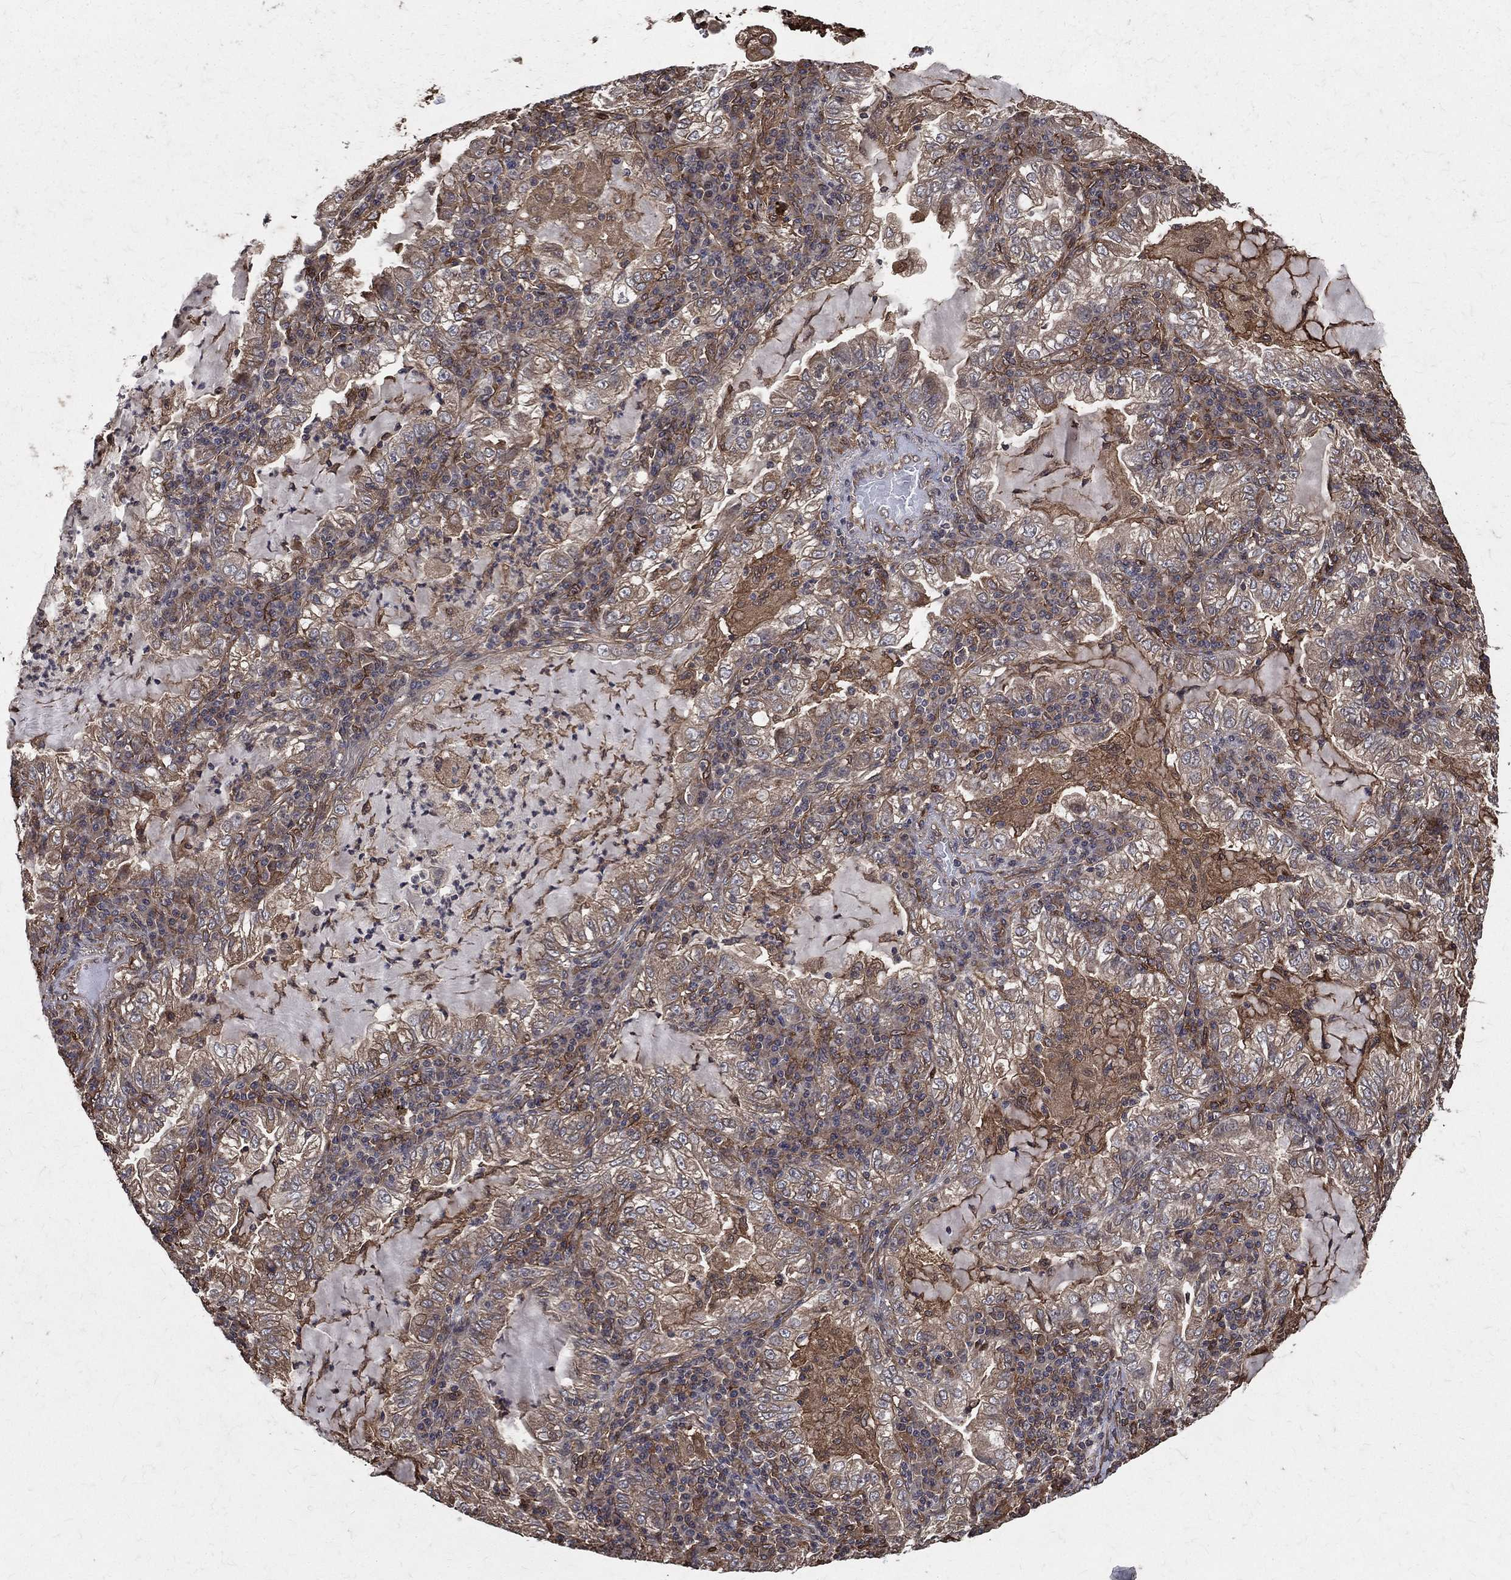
{"staining": {"intensity": "moderate", "quantity": "<25%", "location": "cytoplasmic/membranous"}, "tissue": "lung cancer", "cell_type": "Tumor cells", "image_type": "cancer", "snomed": [{"axis": "morphology", "description": "Adenocarcinoma, NOS"}, {"axis": "topography", "description": "Lung"}], "caption": "IHC of human lung cancer exhibits low levels of moderate cytoplasmic/membranous expression in approximately <25% of tumor cells. (IHC, brightfield microscopy, high magnification).", "gene": "DPYSL2", "patient": {"sex": "female", "age": 73}}